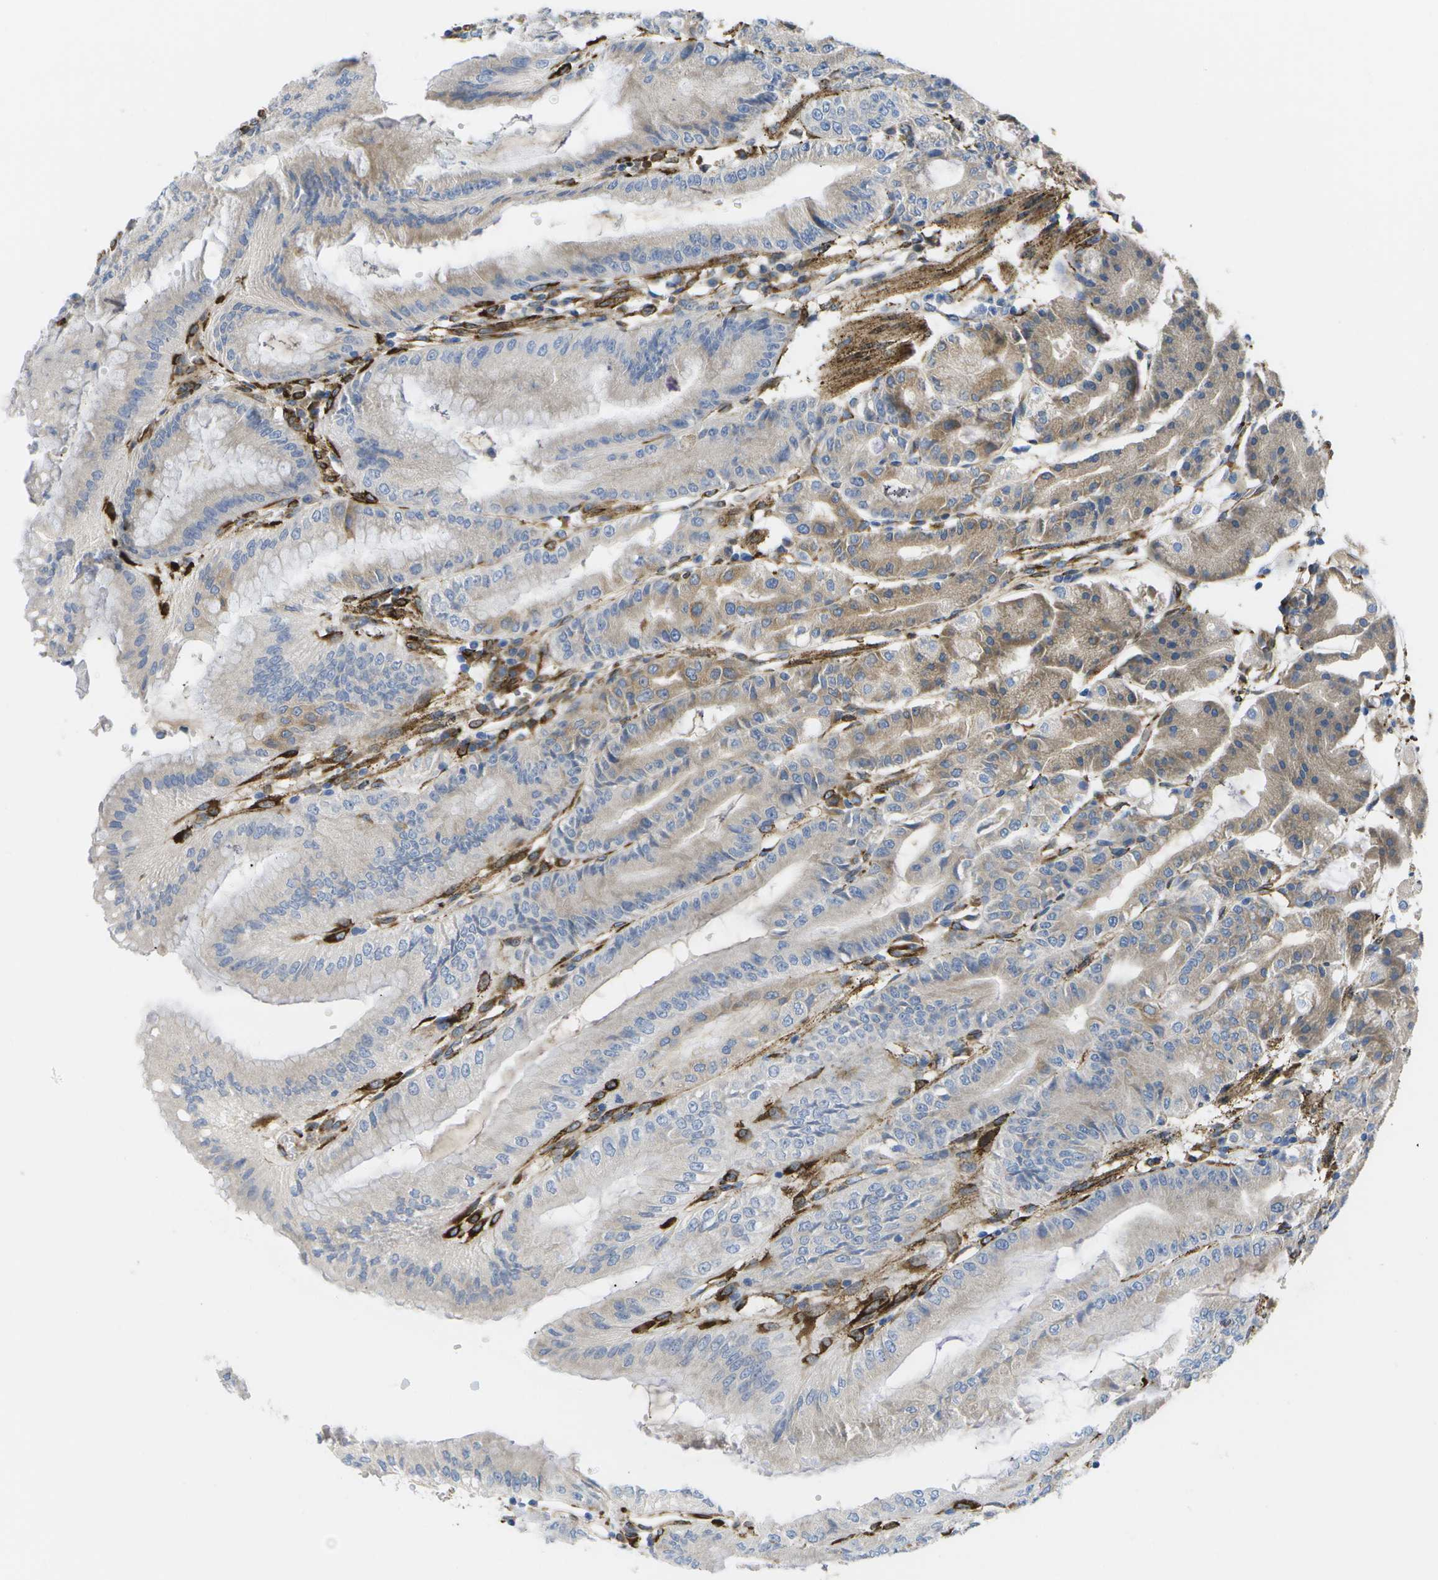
{"staining": {"intensity": "moderate", "quantity": "<25%", "location": "cytoplasmic/membranous"}, "tissue": "stomach", "cell_type": "Glandular cells", "image_type": "normal", "snomed": [{"axis": "morphology", "description": "Normal tissue, NOS"}, {"axis": "topography", "description": "Stomach, lower"}], "caption": "The image displays a brown stain indicating the presence of a protein in the cytoplasmic/membranous of glandular cells in stomach.", "gene": "ZDHHC17", "patient": {"sex": "male", "age": 71}}